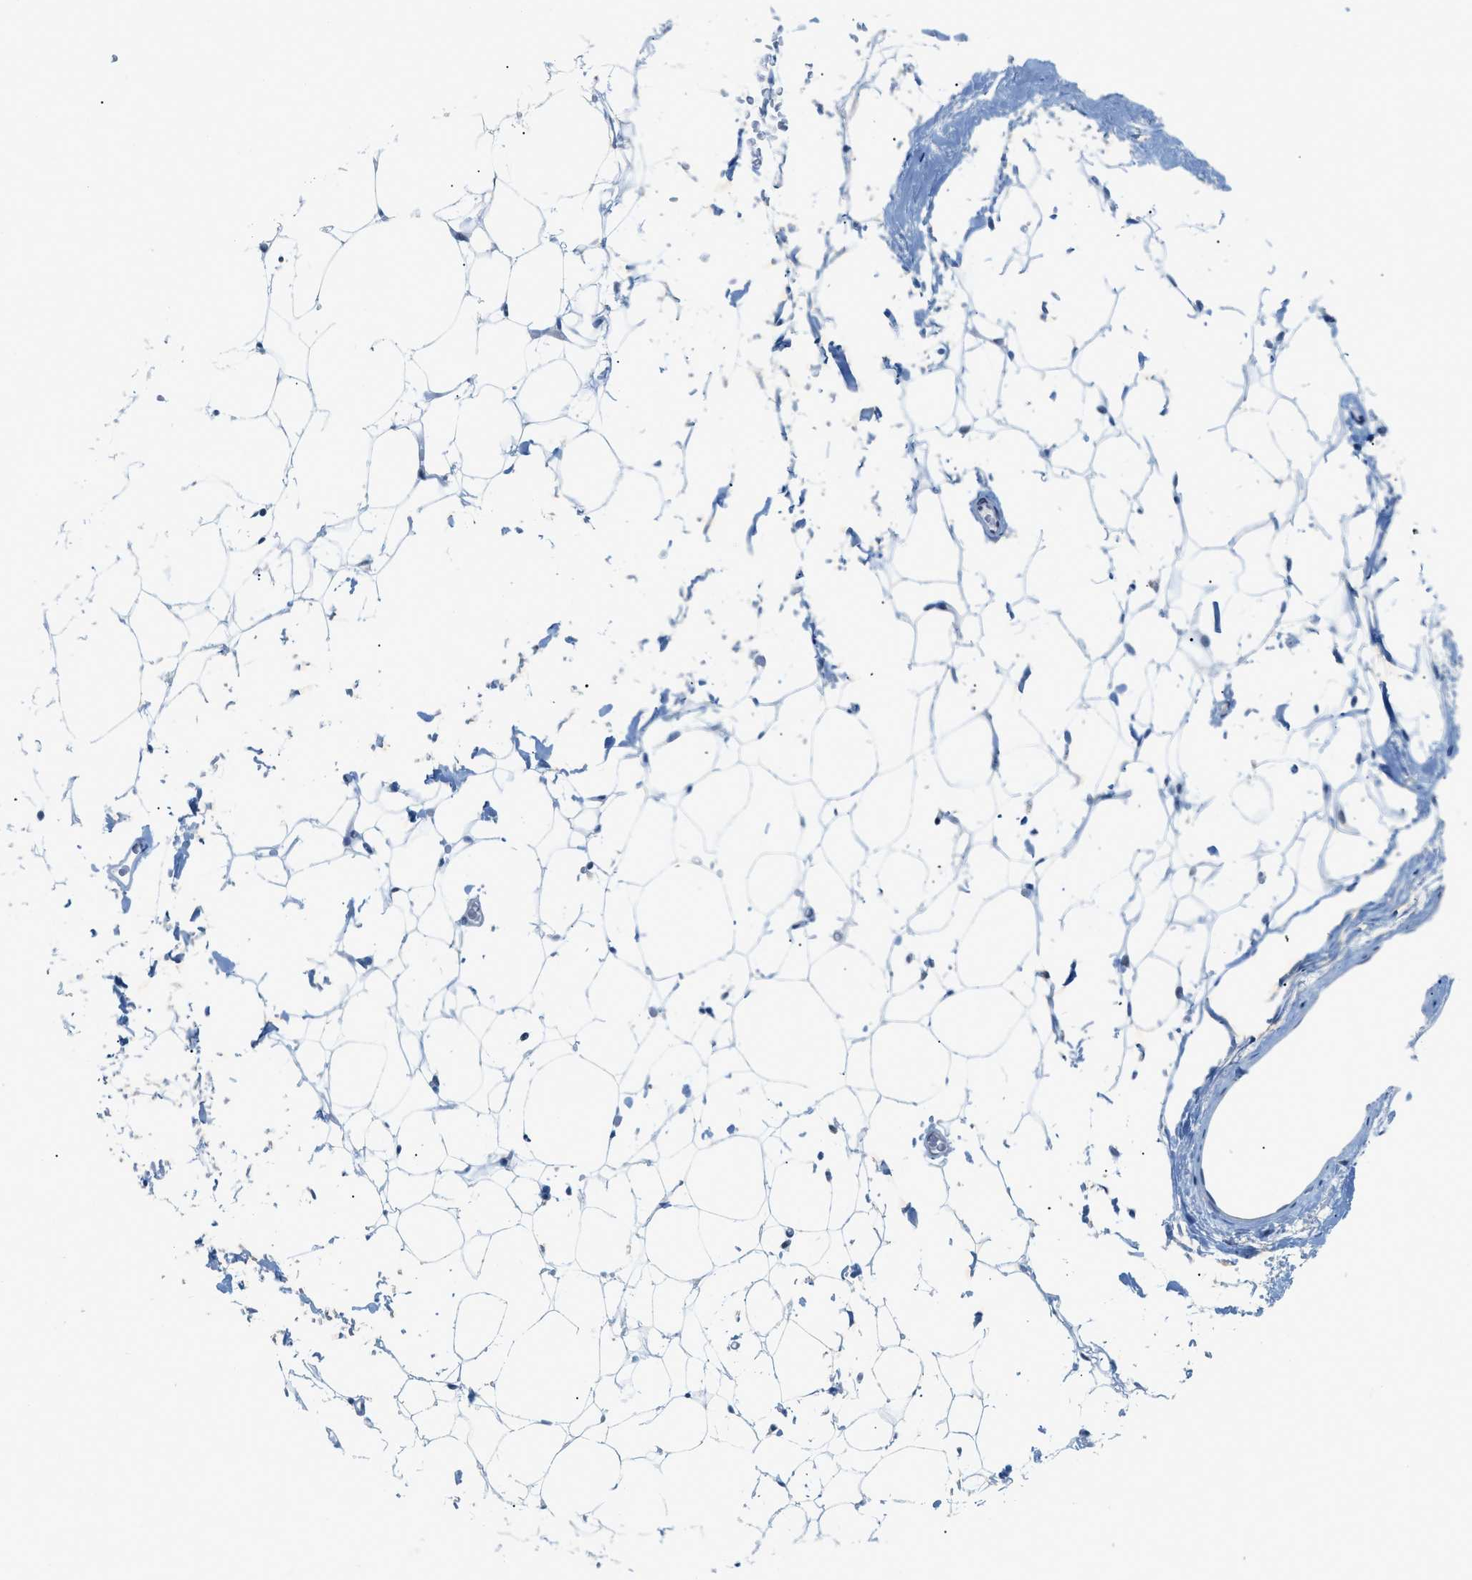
{"staining": {"intensity": "negative", "quantity": "none", "location": "none"}, "tissue": "adipose tissue", "cell_type": "Adipocytes", "image_type": "normal", "snomed": [{"axis": "morphology", "description": "Normal tissue, NOS"}, {"axis": "topography", "description": "Breast"}, {"axis": "topography", "description": "Soft tissue"}], "caption": "This is a image of immunohistochemistry staining of unremarkable adipose tissue, which shows no staining in adipocytes.", "gene": "HLTF", "patient": {"sex": "female", "age": 75}}